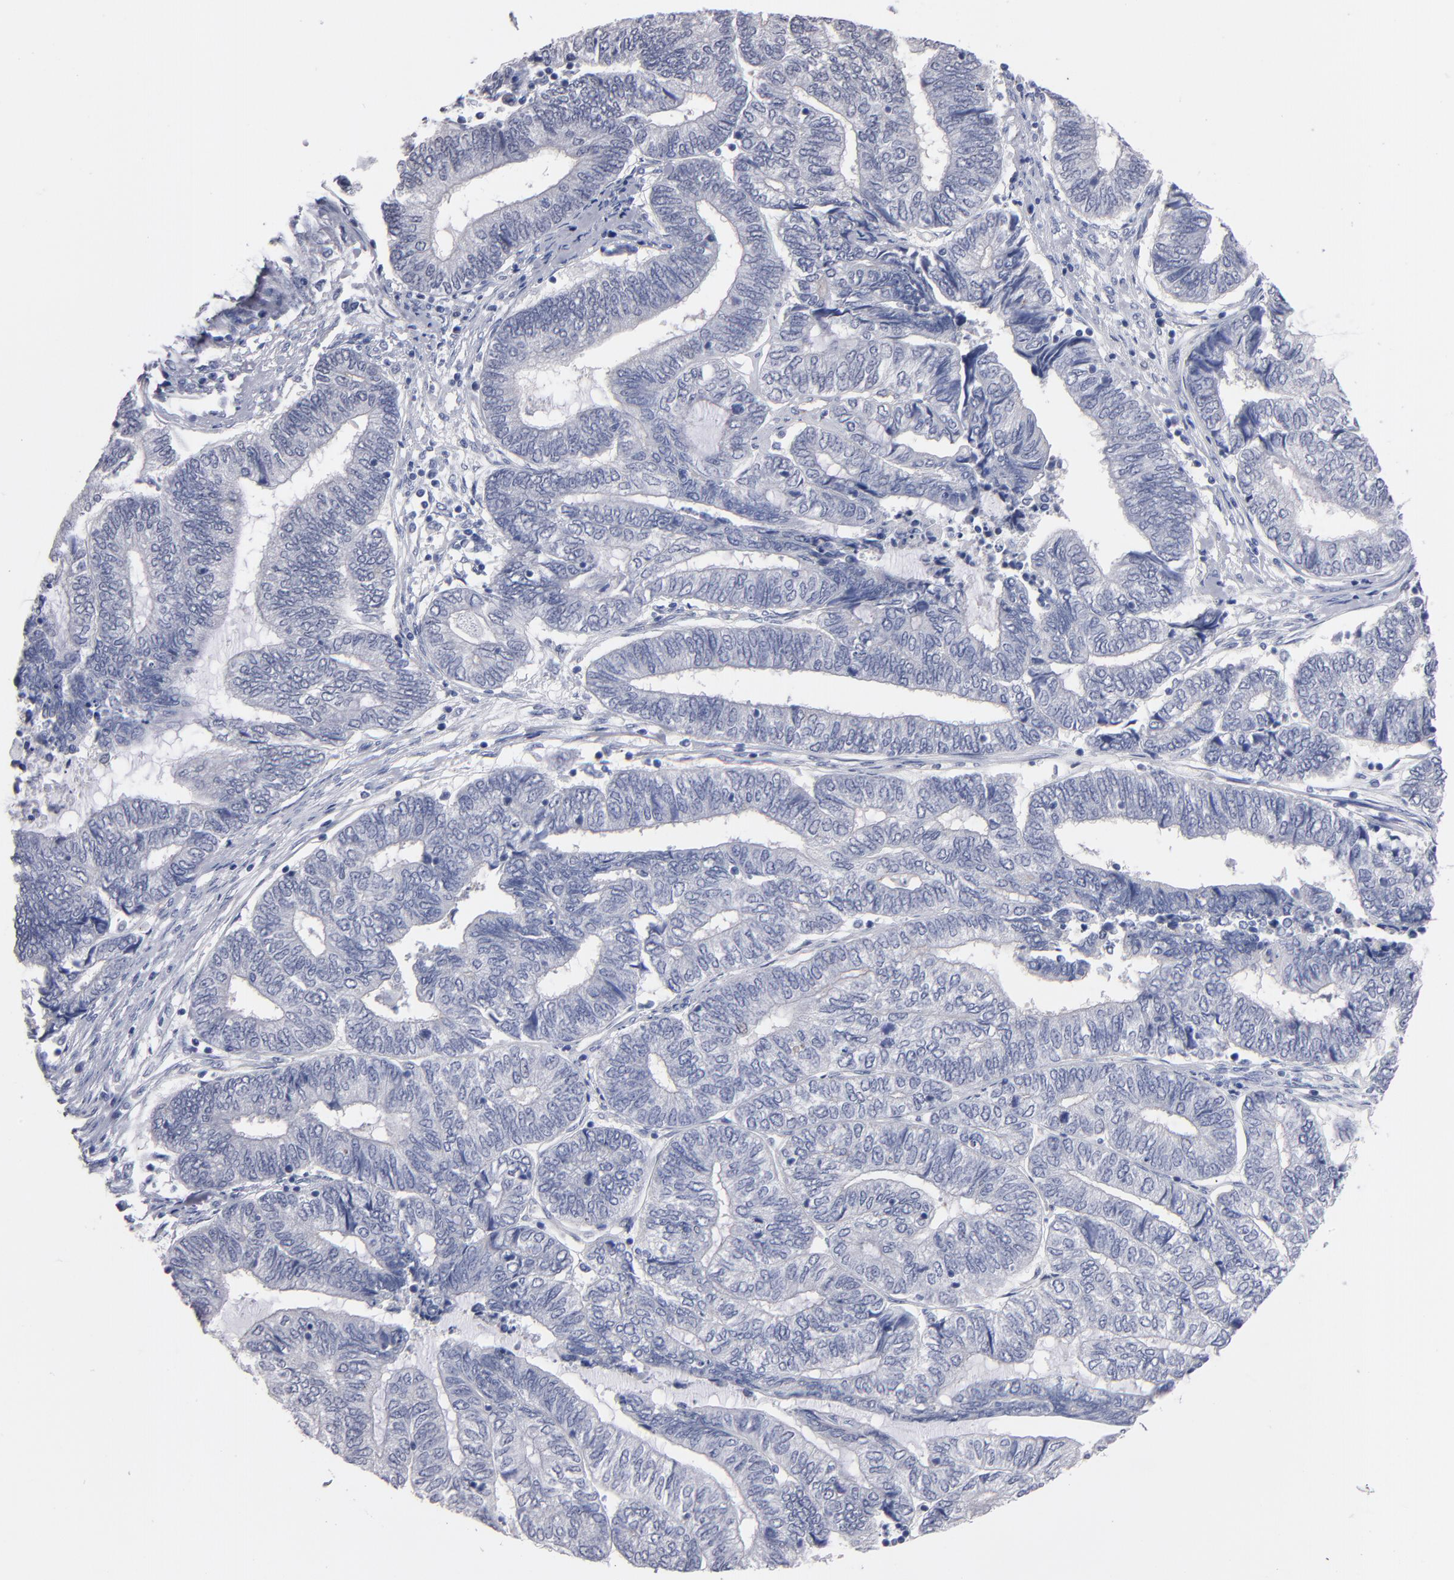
{"staining": {"intensity": "negative", "quantity": "none", "location": "none"}, "tissue": "endometrial cancer", "cell_type": "Tumor cells", "image_type": "cancer", "snomed": [{"axis": "morphology", "description": "Adenocarcinoma, NOS"}, {"axis": "topography", "description": "Uterus"}, {"axis": "topography", "description": "Endometrium"}], "caption": "IHC micrograph of neoplastic tissue: human adenocarcinoma (endometrial) stained with DAB reveals no significant protein positivity in tumor cells.", "gene": "MN1", "patient": {"sex": "female", "age": 70}}